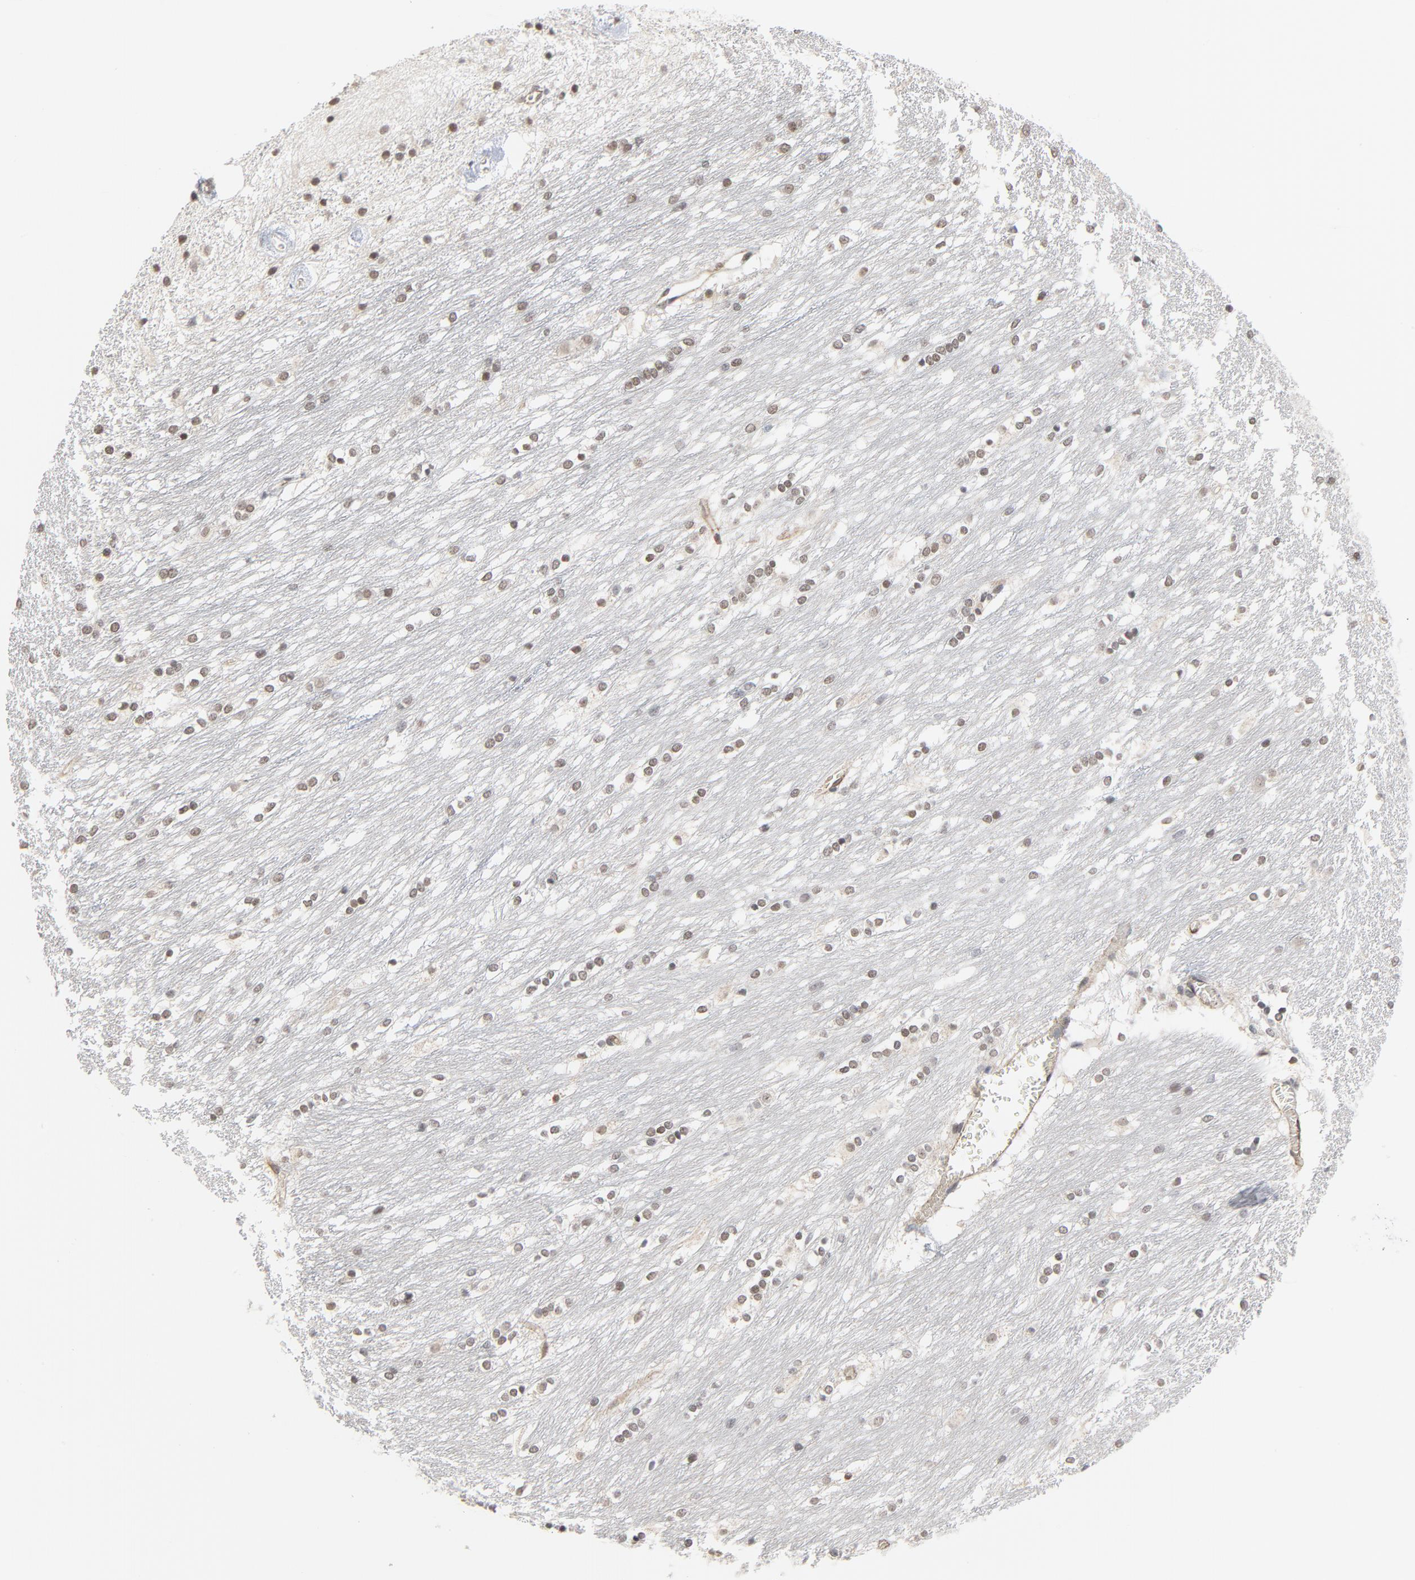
{"staining": {"intensity": "negative", "quantity": "none", "location": "none"}, "tissue": "caudate", "cell_type": "Glial cells", "image_type": "normal", "snomed": [{"axis": "morphology", "description": "Normal tissue, NOS"}, {"axis": "topography", "description": "Lateral ventricle wall"}], "caption": "Photomicrograph shows no protein expression in glial cells of unremarkable caudate. Nuclei are stained in blue.", "gene": "ITPR3", "patient": {"sex": "female", "age": 19}}